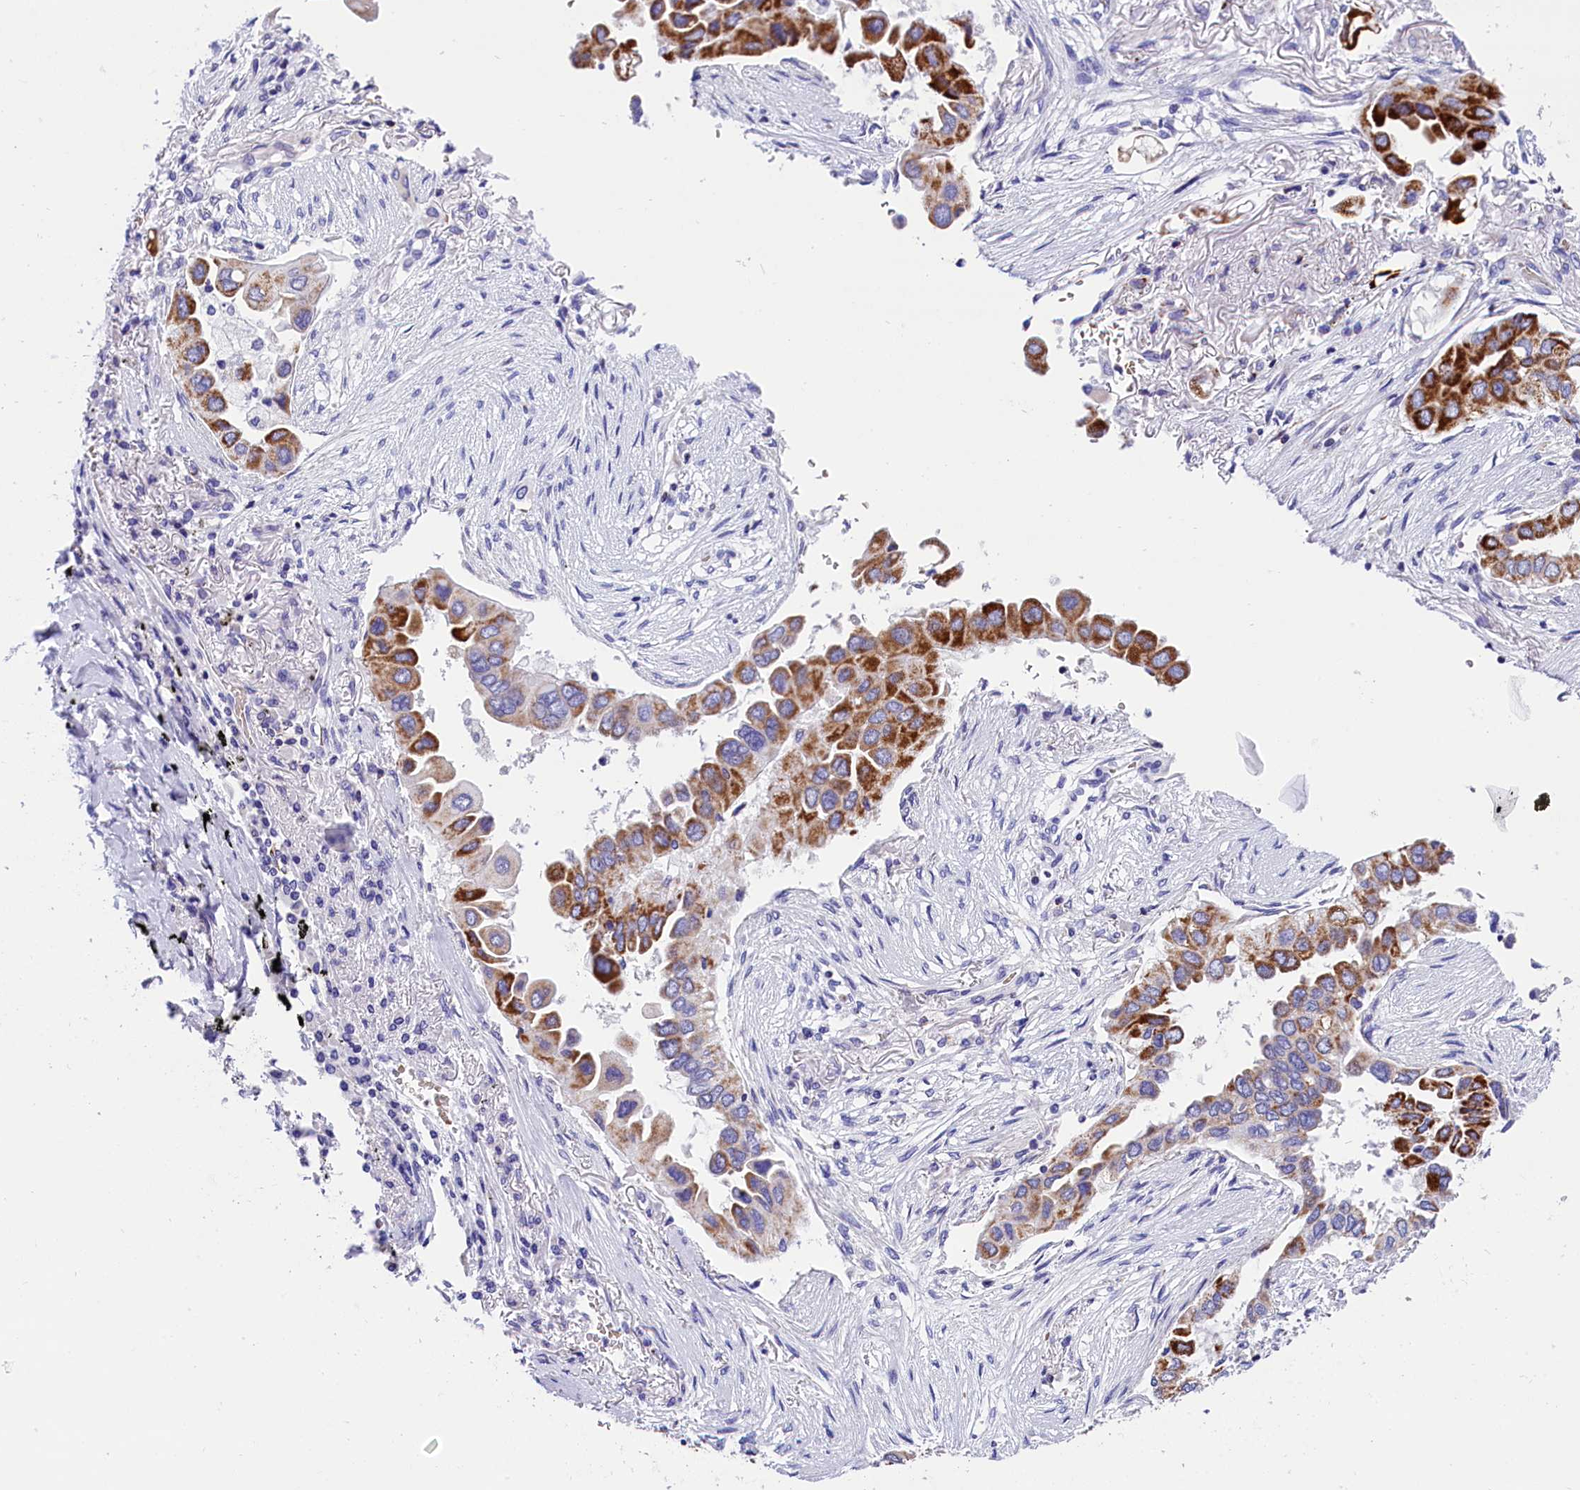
{"staining": {"intensity": "strong", "quantity": "25%-75%", "location": "cytoplasmic/membranous"}, "tissue": "lung cancer", "cell_type": "Tumor cells", "image_type": "cancer", "snomed": [{"axis": "morphology", "description": "Adenocarcinoma, NOS"}, {"axis": "topography", "description": "Lung"}], "caption": "Immunohistochemical staining of lung cancer (adenocarcinoma) reveals high levels of strong cytoplasmic/membranous protein positivity in approximately 25%-75% of tumor cells.", "gene": "ABAT", "patient": {"sex": "female", "age": 76}}